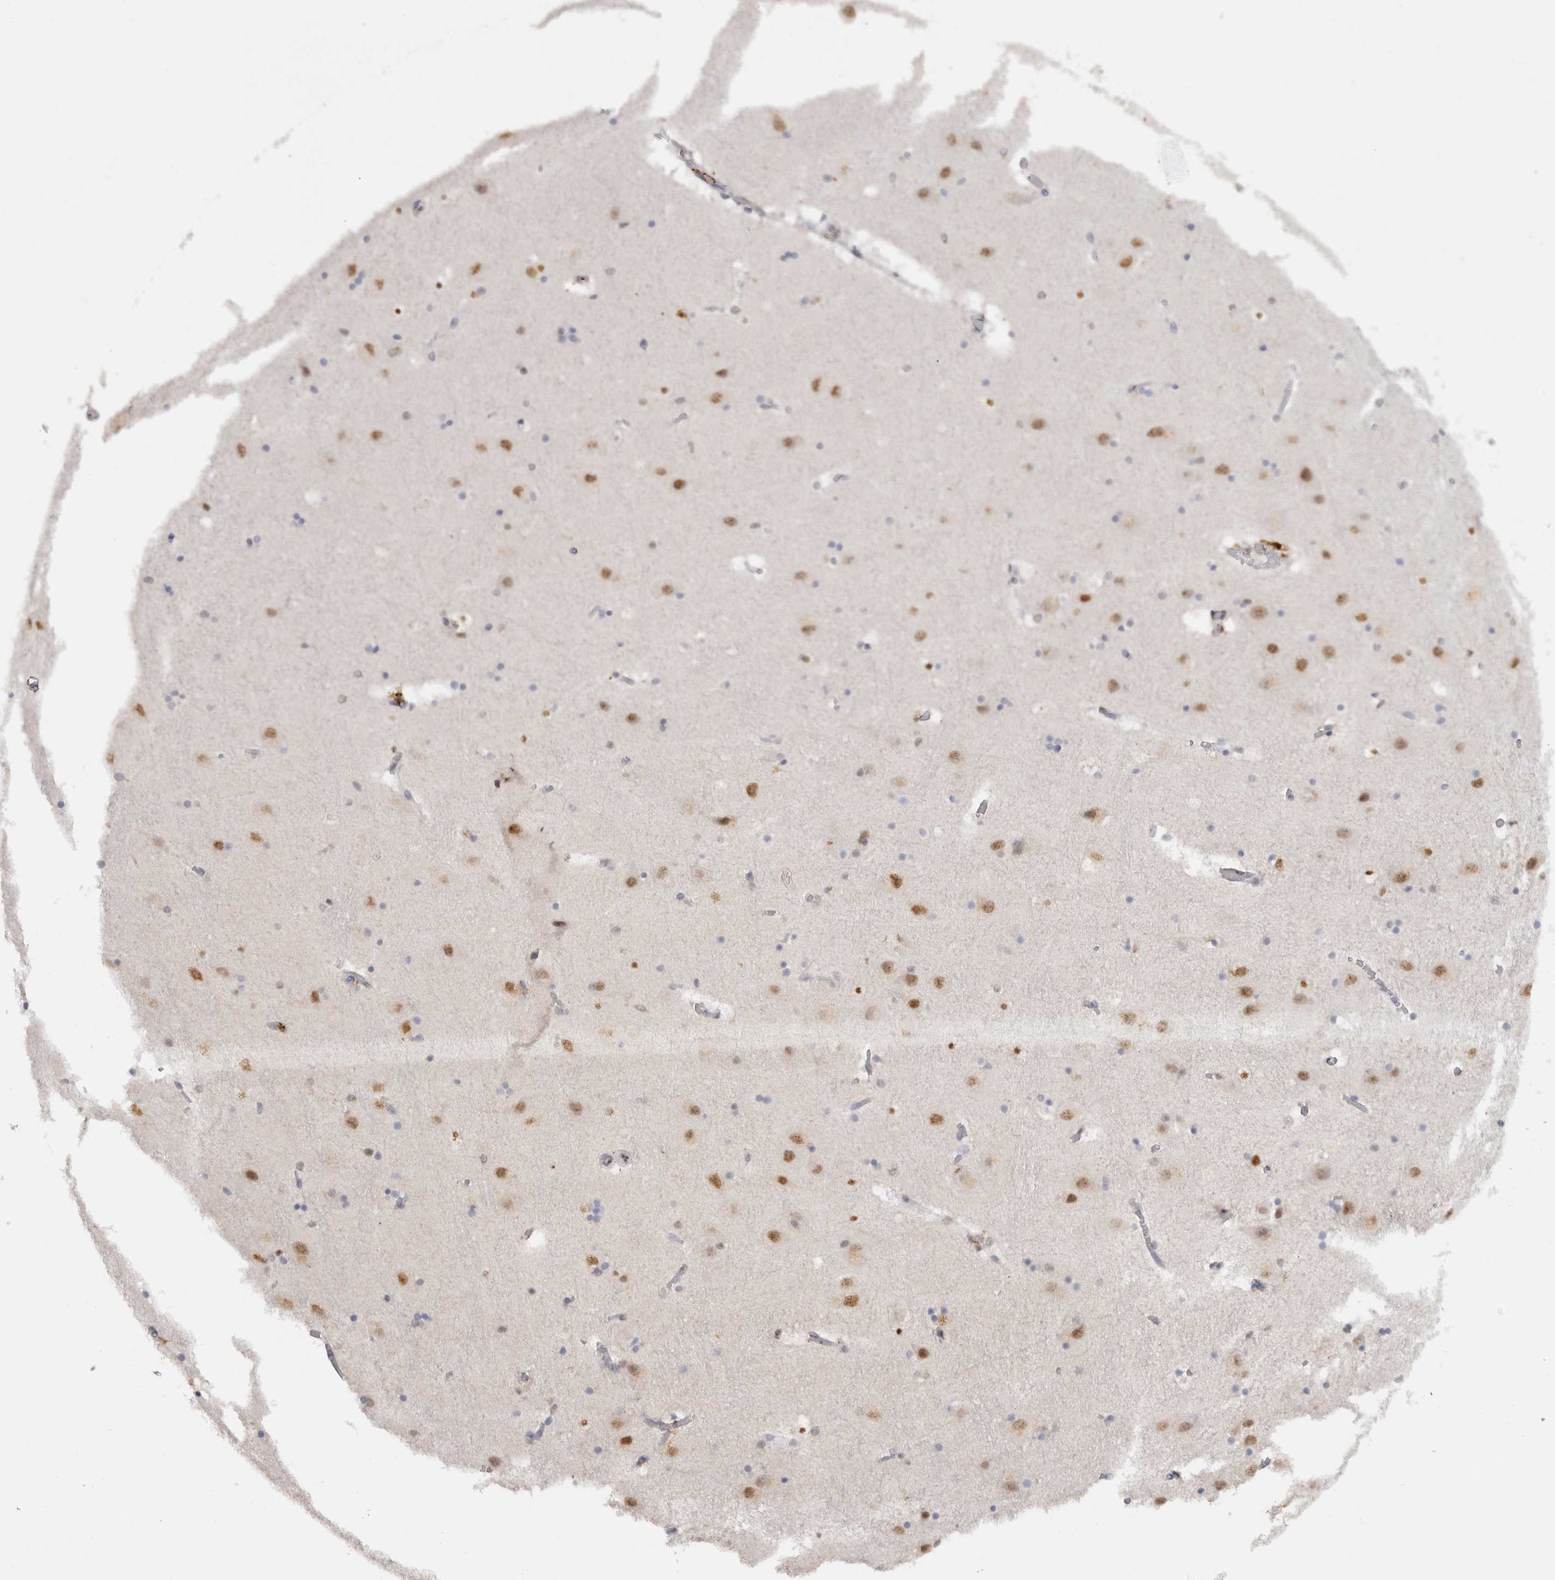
{"staining": {"intensity": "moderate", "quantity": "<25%", "location": "nuclear"}, "tissue": "hippocampus", "cell_type": "Glial cells", "image_type": "normal", "snomed": [{"axis": "morphology", "description": "Normal tissue, NOS"}, {"axis": "topography", "description": "Hippocampus"}], "caption": "Protein staining of benign hippocampus reveals moderate nuclear expression in about <25% of glial cells. (brown staining indicates protein expression, while blue staining denotes nuclei).", "gene": "RPS6KA2", "patient": {"sex": "male", "age": 45}}